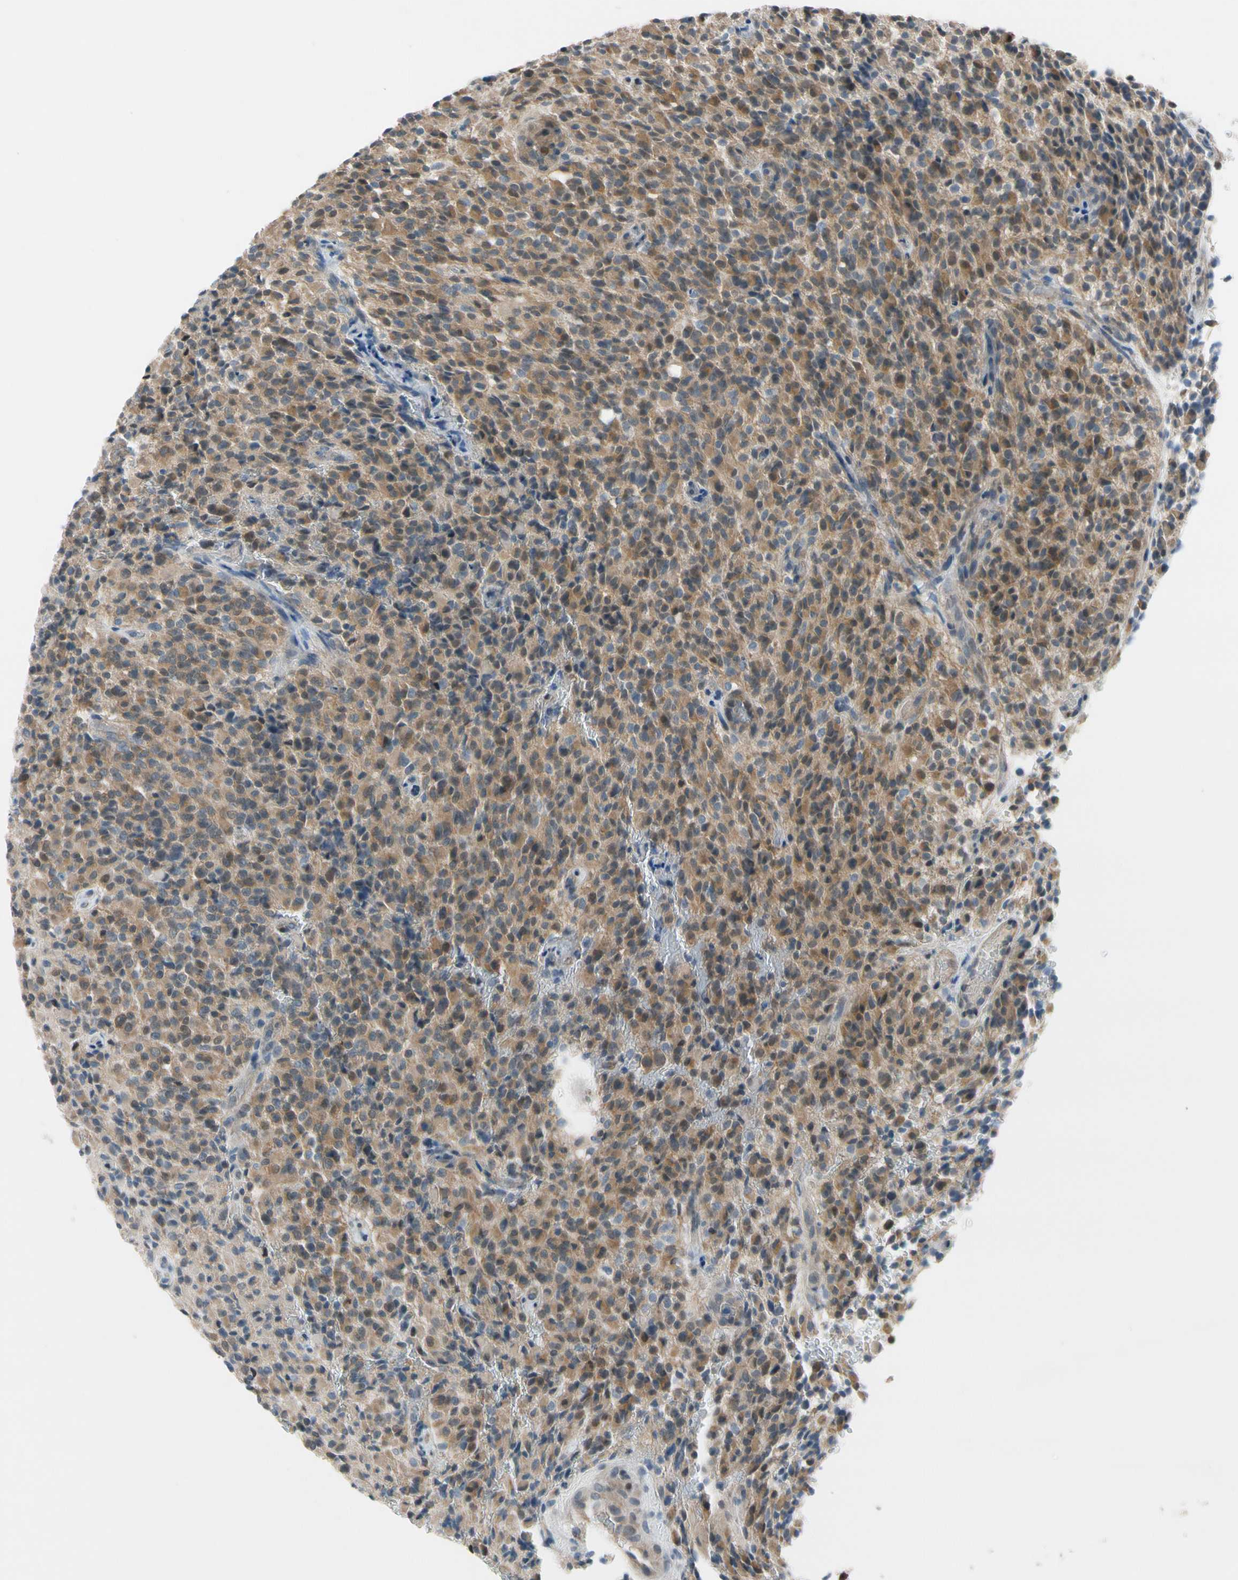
{"staining": {"intensity": "moderate", "quantity": ">75%", "location": "cytoplasmic/membranous"}, "tissue": "glioma", "cell_type": "Tumor cells", "image_type": "cancer", "snomed": [{"axis": "morphology", "description": "Glioma, malignant, High grade"}, {"axis": "topography", "description": "Brain"}], "caption": "Immunohistochemical staining of glioma shows moderate cytoplasmic/membranous protein positivity in approximately >75% of tumor cells.", "gene": "CFAP36", "patient": {"sex": "male", "age": 71}}